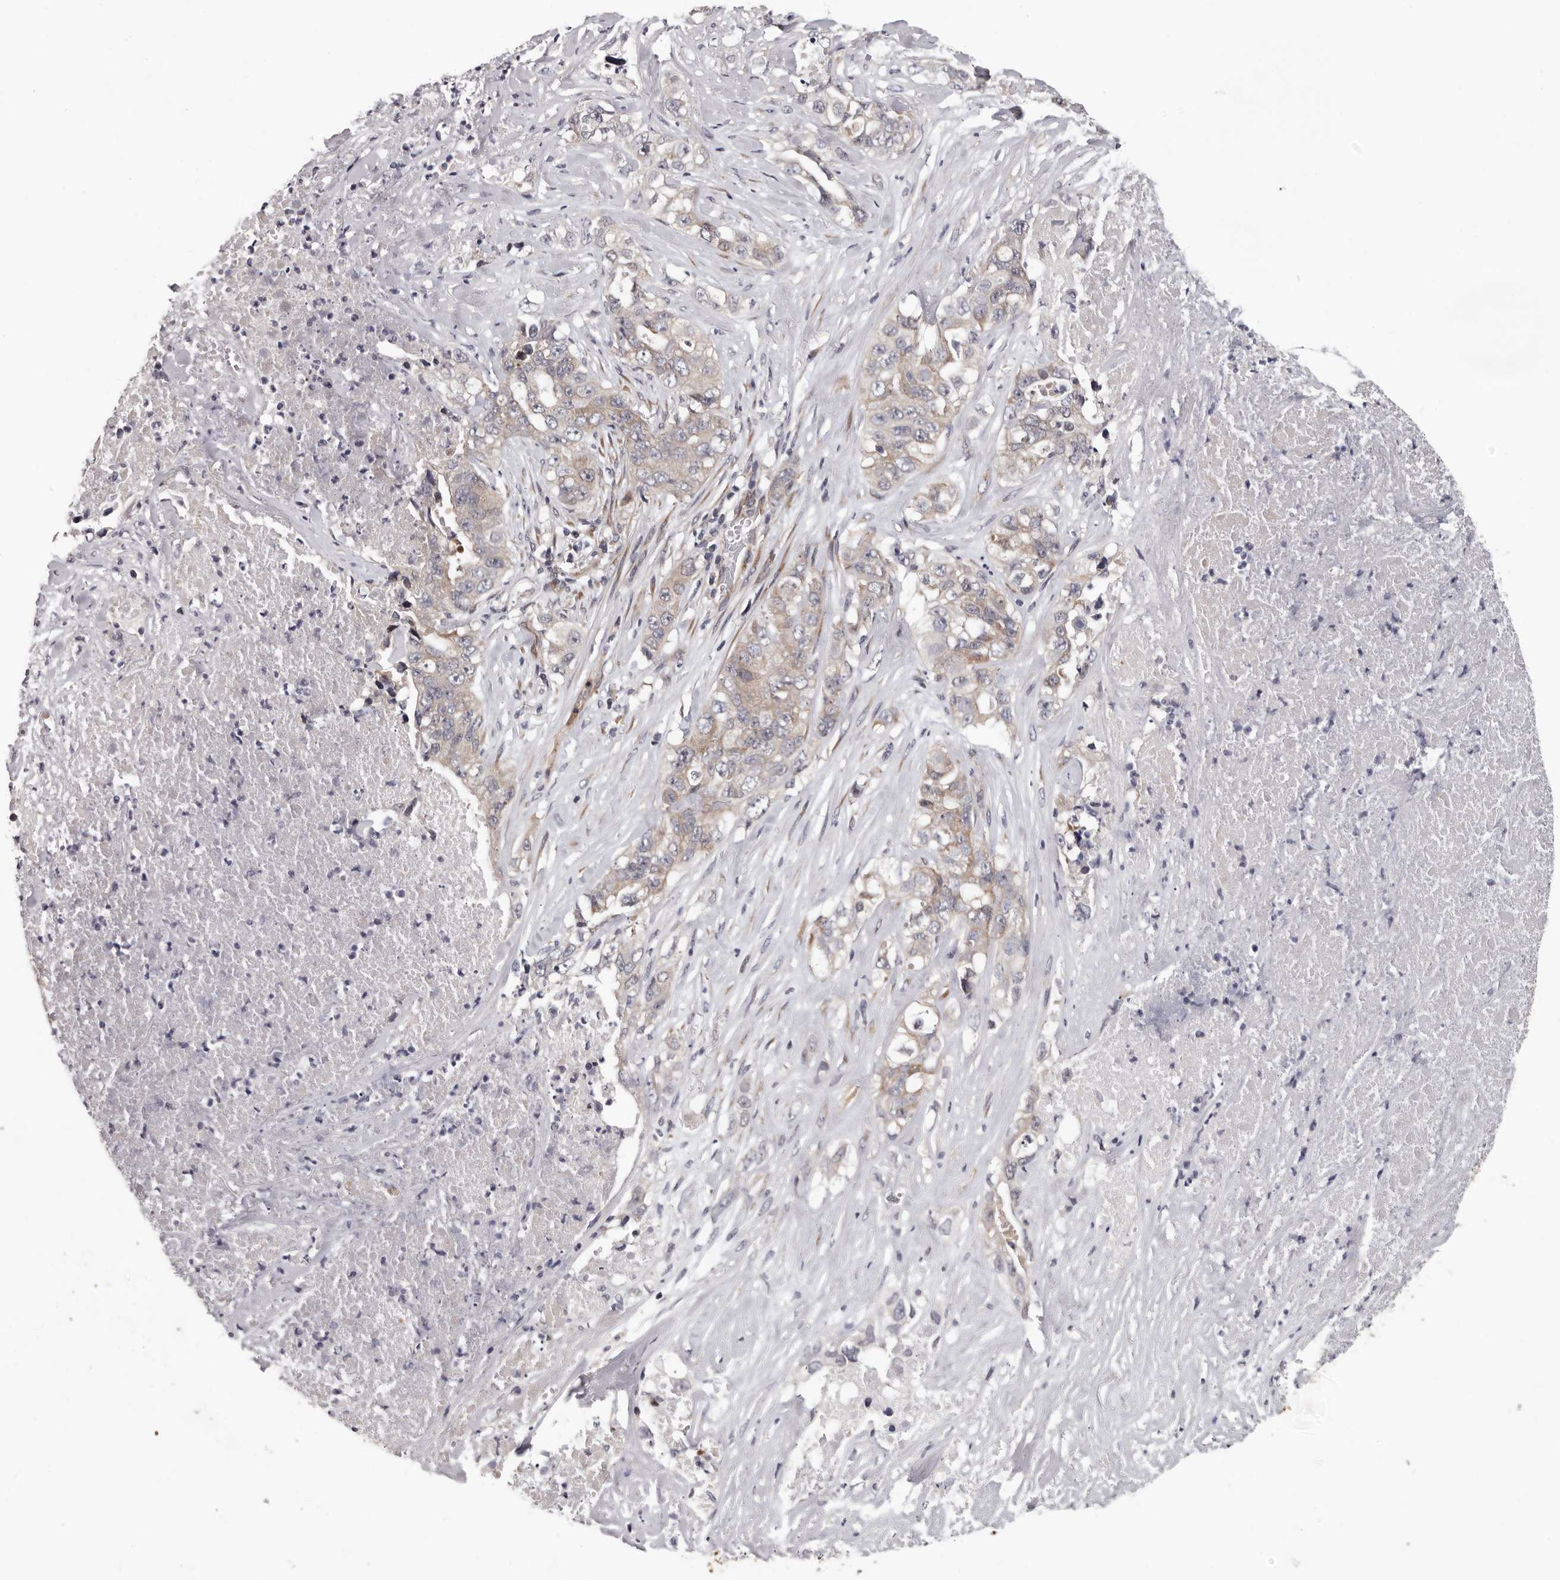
{"staining": {"intensity": "weak", "quantity": ">75%", "location": "cytoplasmic/membranous"}, "tissue": "lung cancer", "cell_type": "Tumor cells", "image_type": "cancer", "snomed": [{"axis": "morphology", "description": "Adenocarcinoma, NOS"}, {"axis": "topography", "description": "Lung"}], "caption": "High-power microscopy captured an IHC photomicrograph of lung cancer (adenocarcinoma), revealing weak cytoplasmic/membranous positivity in approximately >75% of tumor cells.", "gene": "MED8", "patient": {"sex": "female", "age": 51}}